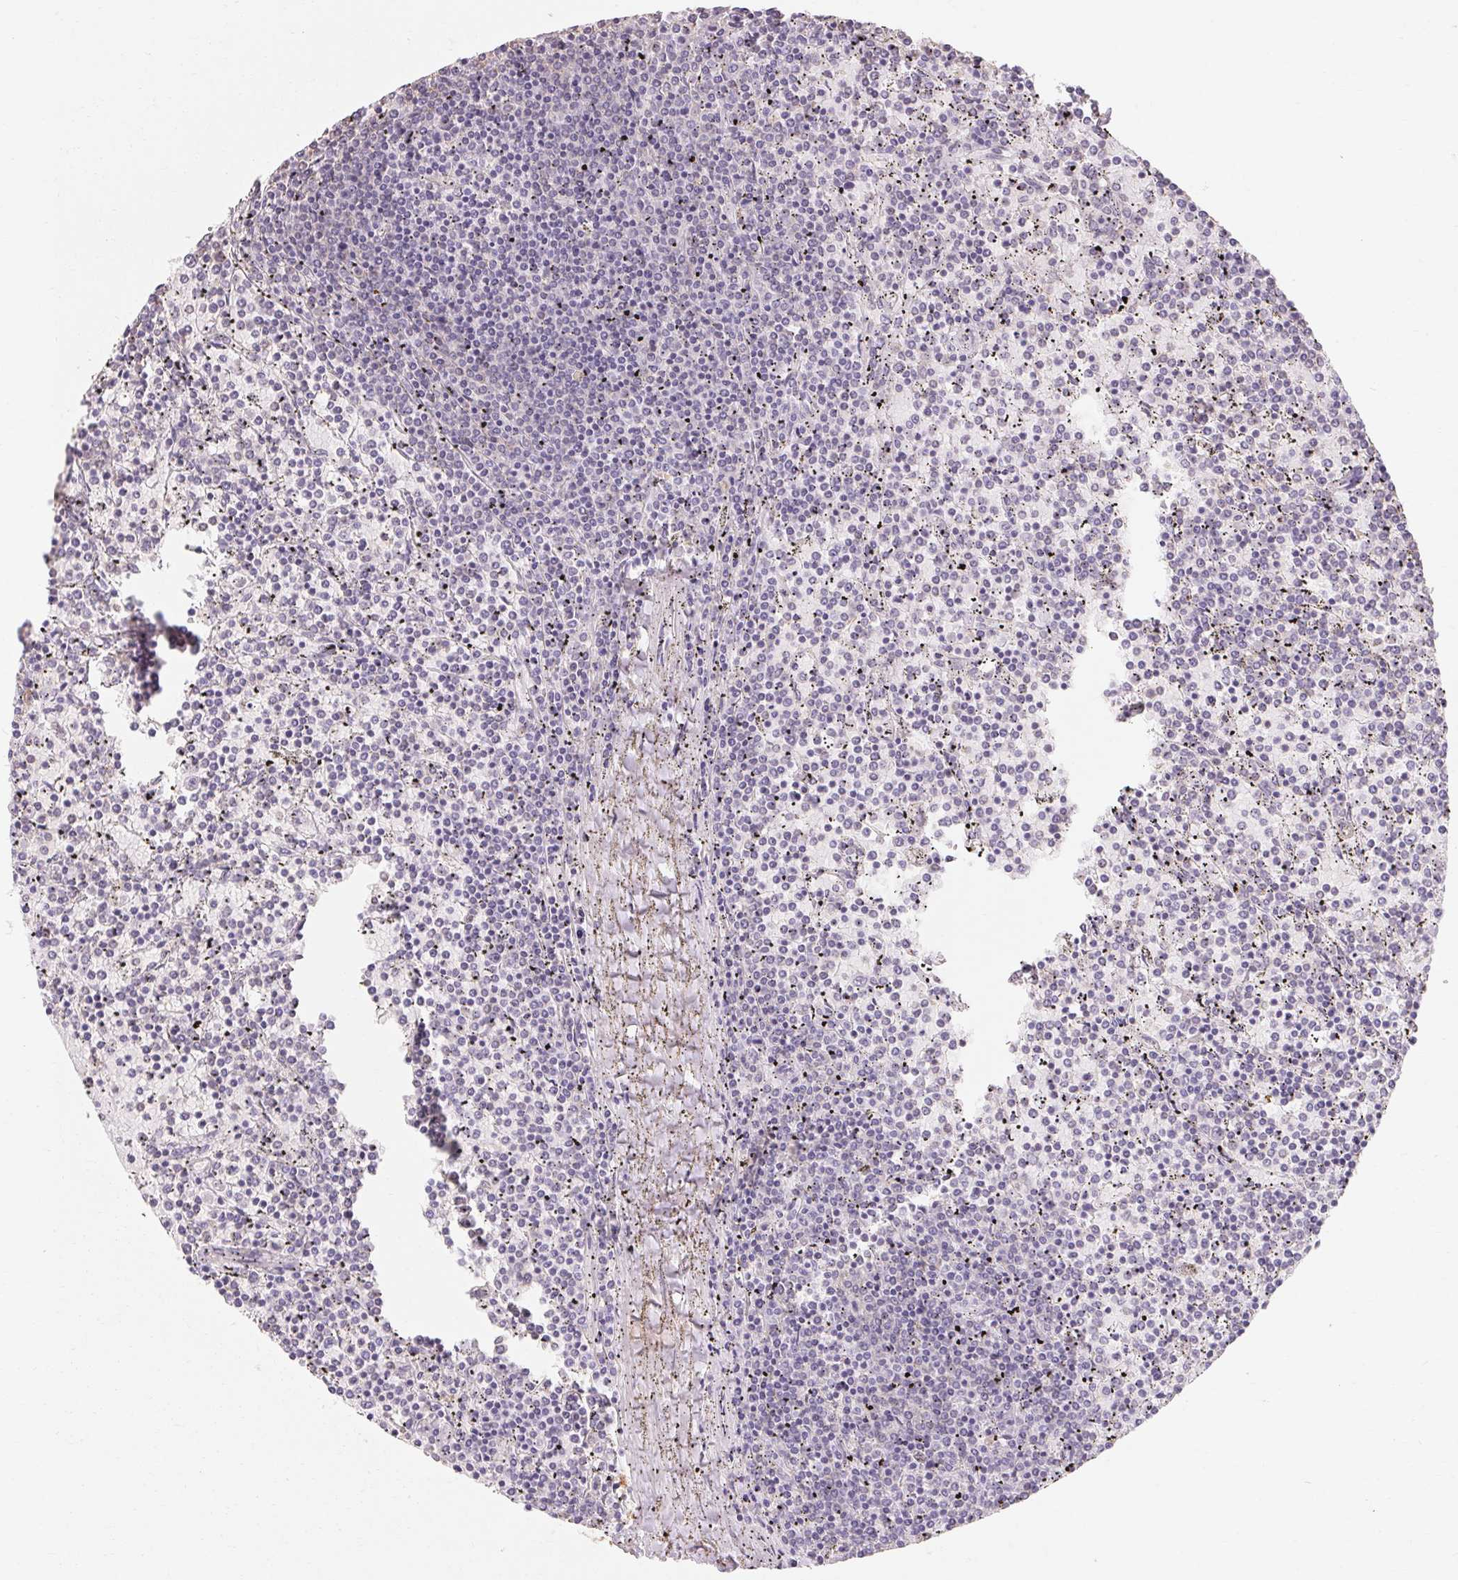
{"staining": {"intensity": "negative", "quantity": "none", "location": "none"}, "tissue": "lymphoma", "cell_type": "Tumor cells", "image_type": "cancer", "snomed": [{"axis": "morphology", "description": "Malignant lymphoma, non-Hodgkin's type, Low grade"}, {"axis": "topography", "description": "Spleen"}], "caption": "High power microscopy histopathology image of an IHC histopathology image of malignant lymphoma, non-Hodgkin's type (low-grade), revealing no significant positivity in tumor cells.", "gene": "MAP7D2", "patient": {"sex": "female", "age": 77}}